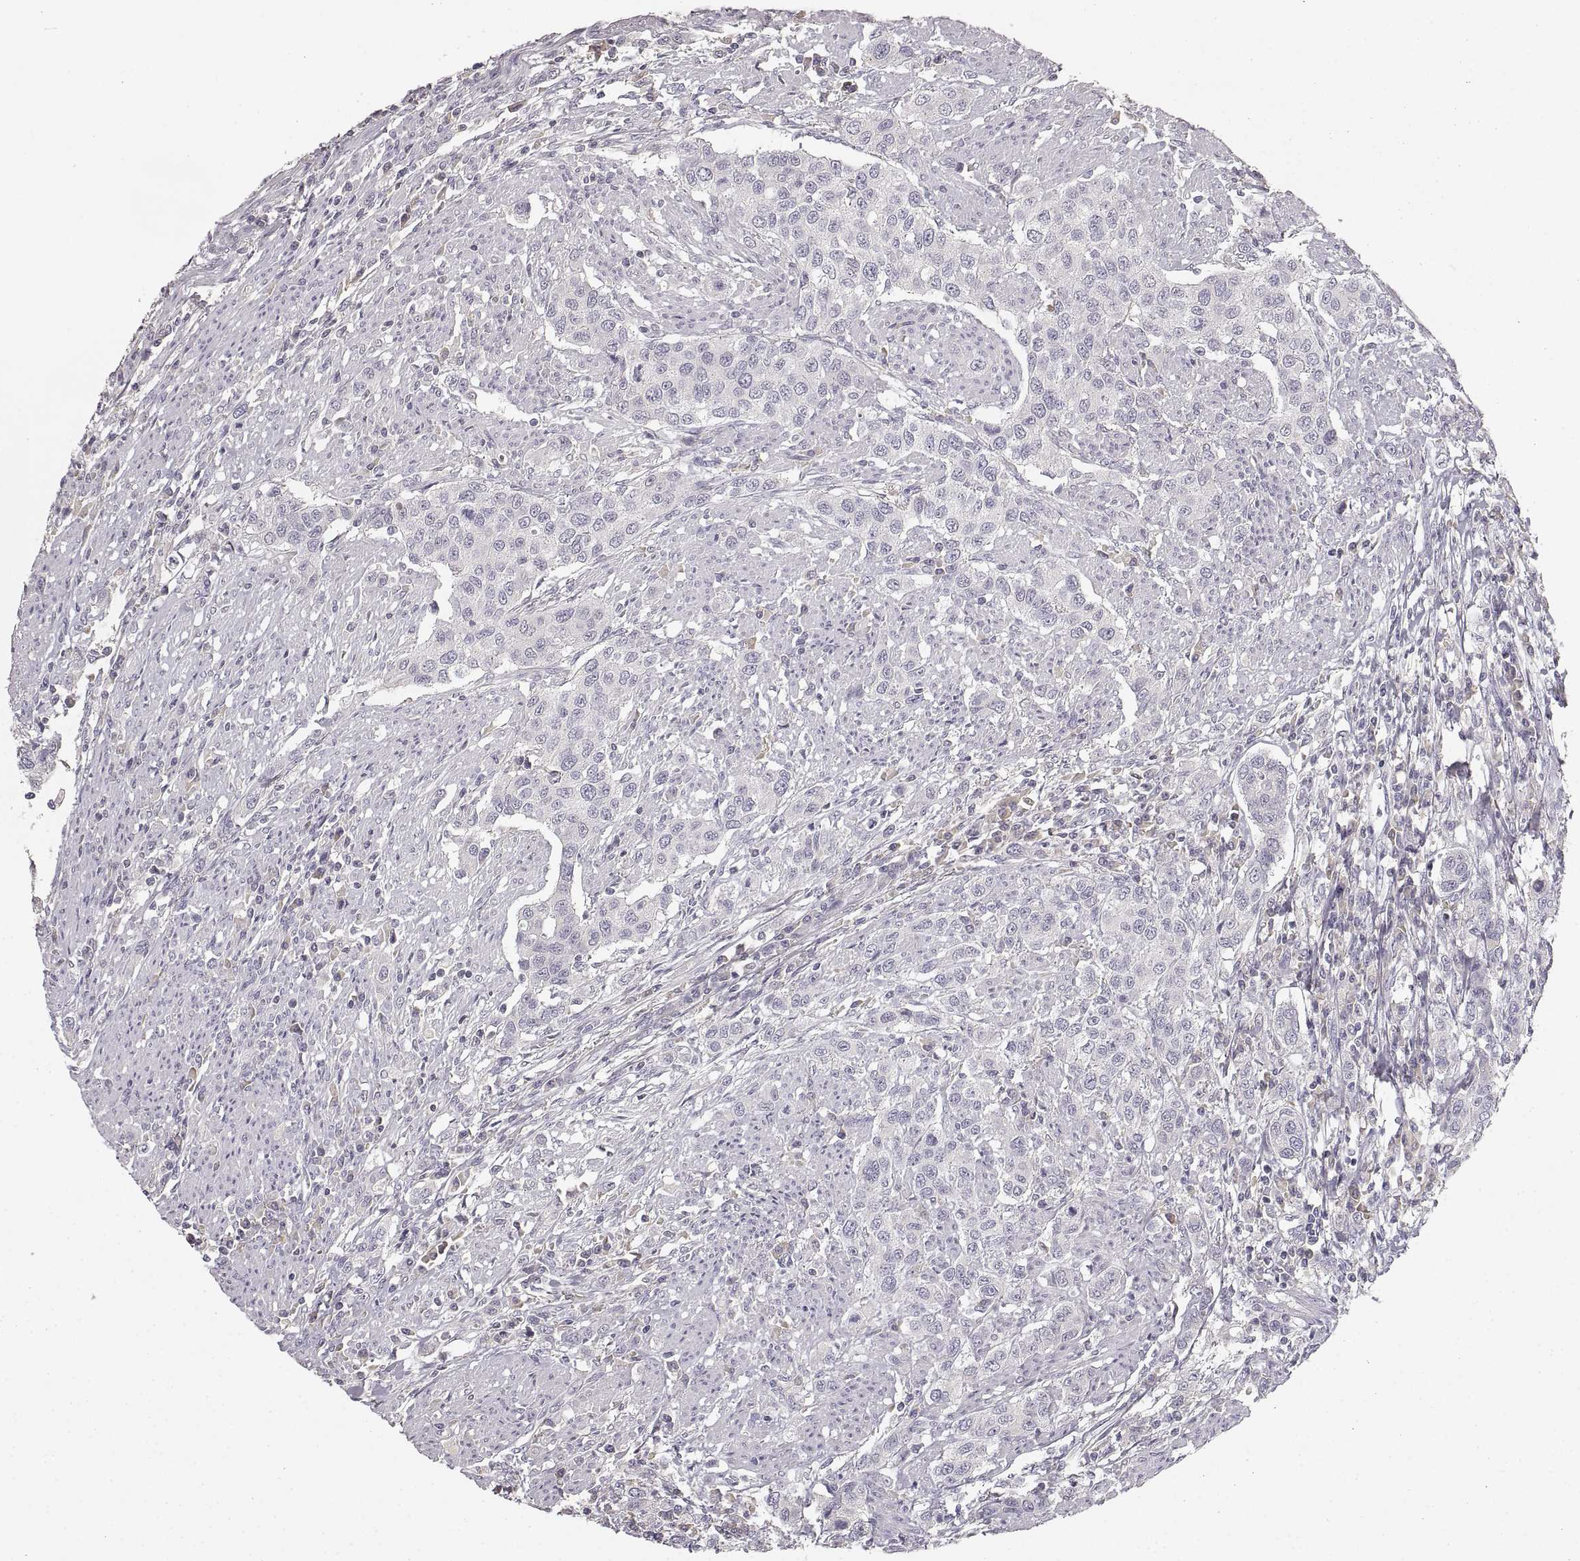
{"staining": {"intensity": "negative", "quantity": "none", "location": "none"}, "tissue": "urothelial cancer", "cell_type": "Tumor cells", "image_type": "cancer", "snomed": [{"axis": "morphology", "description": "Urothelial carcinoma, High grade"}, {"axis": "topography", "description": "Urinary bladder"}], "caption": "IHC photomicrograph of urothelial cancer stained for a protein (brown), which reveals no positivity in tumor cells. (DAB IHC, high magnification).", "gene": "RUNDC3A", "patient": {"sex": "female", "age": 58}}